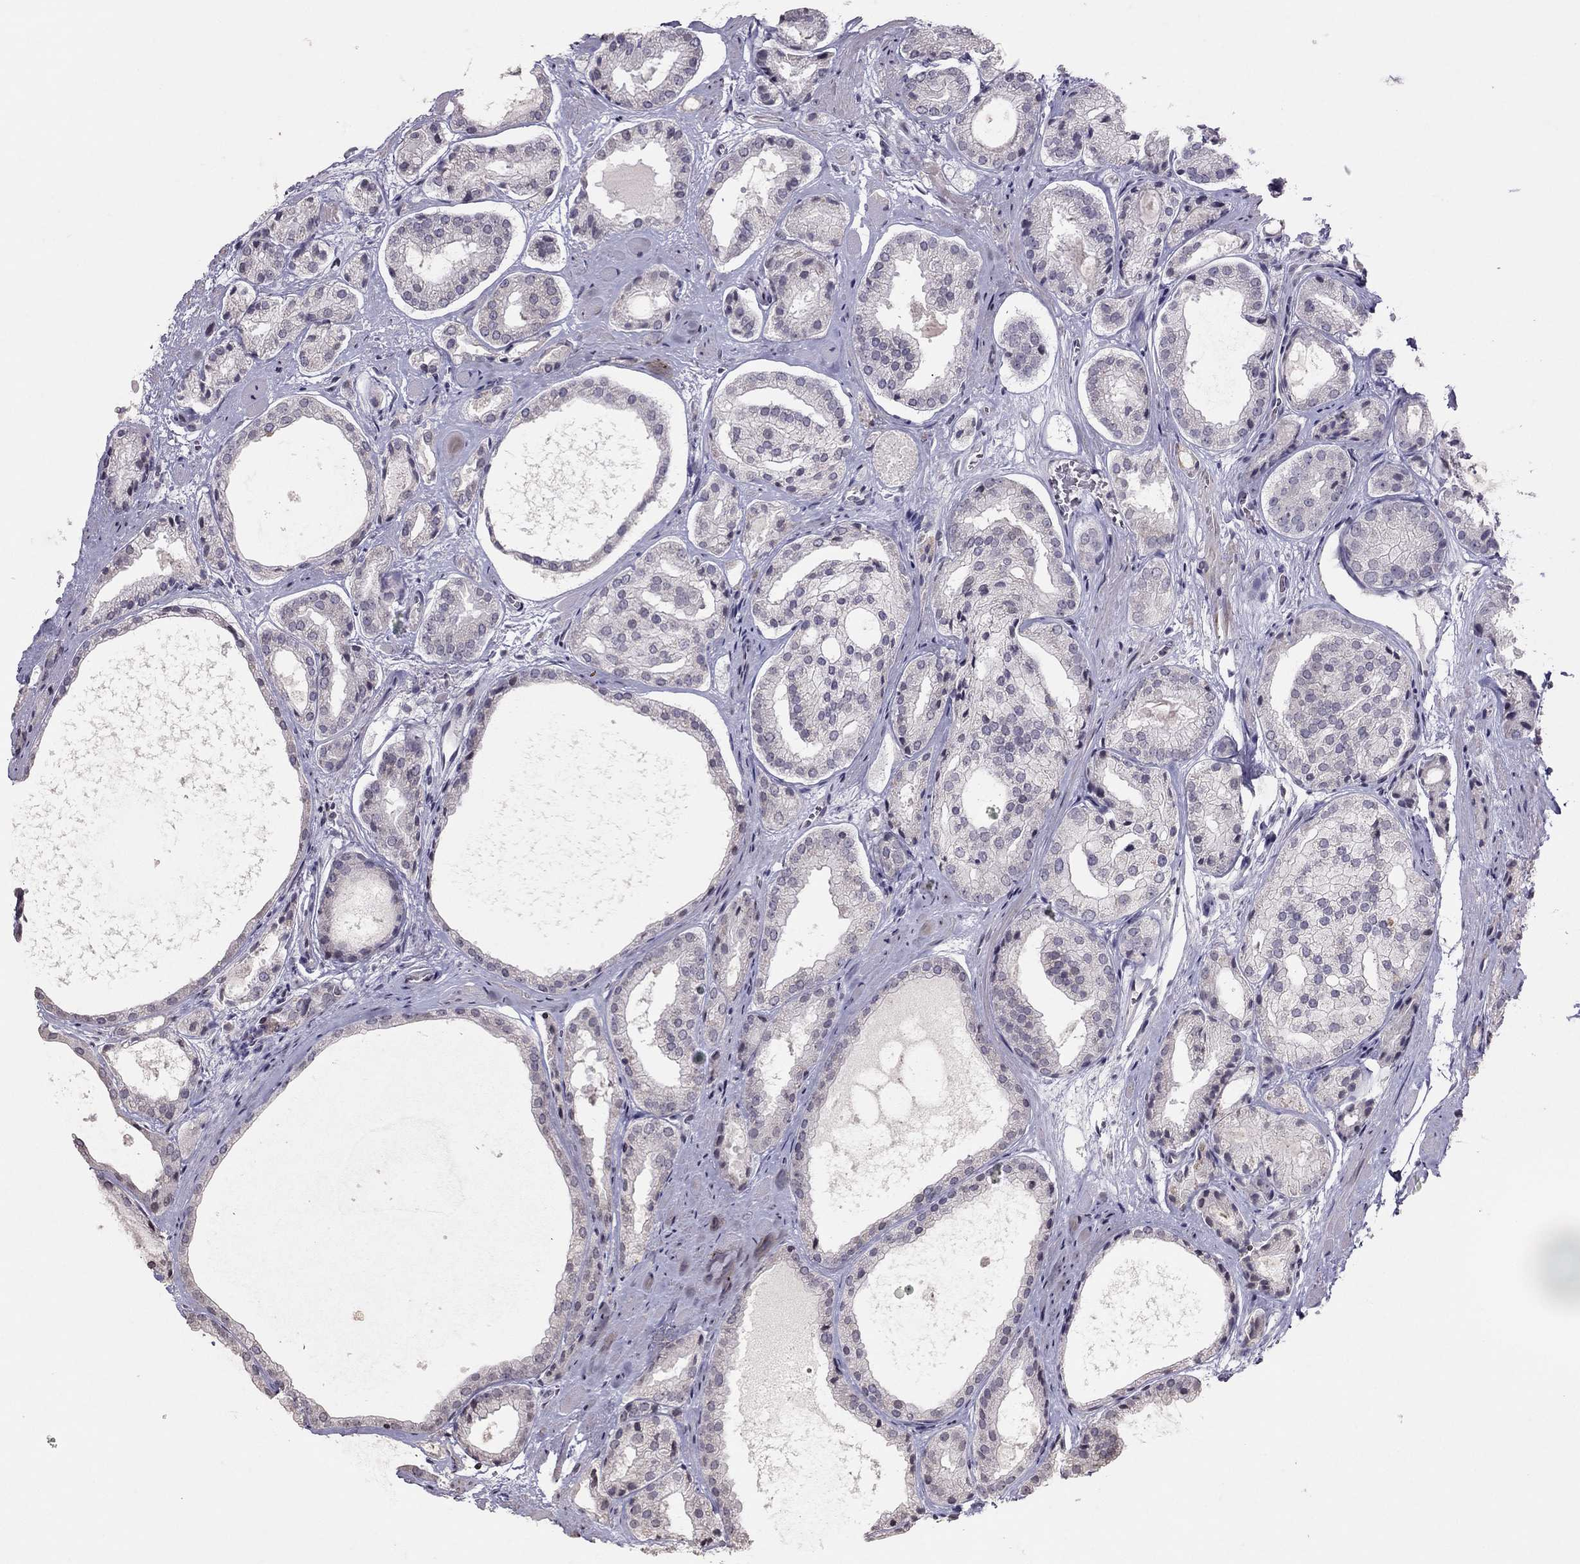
{"staining": {"intensity": "negative", "quantity": "none", "location": "none"}, "tissue": "prostate cancer", "cell_type": "Tumor cells", "image_type": "cancer", "snomed": [{"axis": "morphology", "description": "Adenocarcinoma, Low grade"}, {"axis": "topography", "description": "Prostate"}], "caption": "An IHC histopathology image of prostate cancer (low-grade adenocarcinoma) is shown. There is no staining in tumor cells of prostate cancer (low-grade adenocarcinoma).", "gene": "TSHB", "patient": {"sex": "male", "age": 69}}